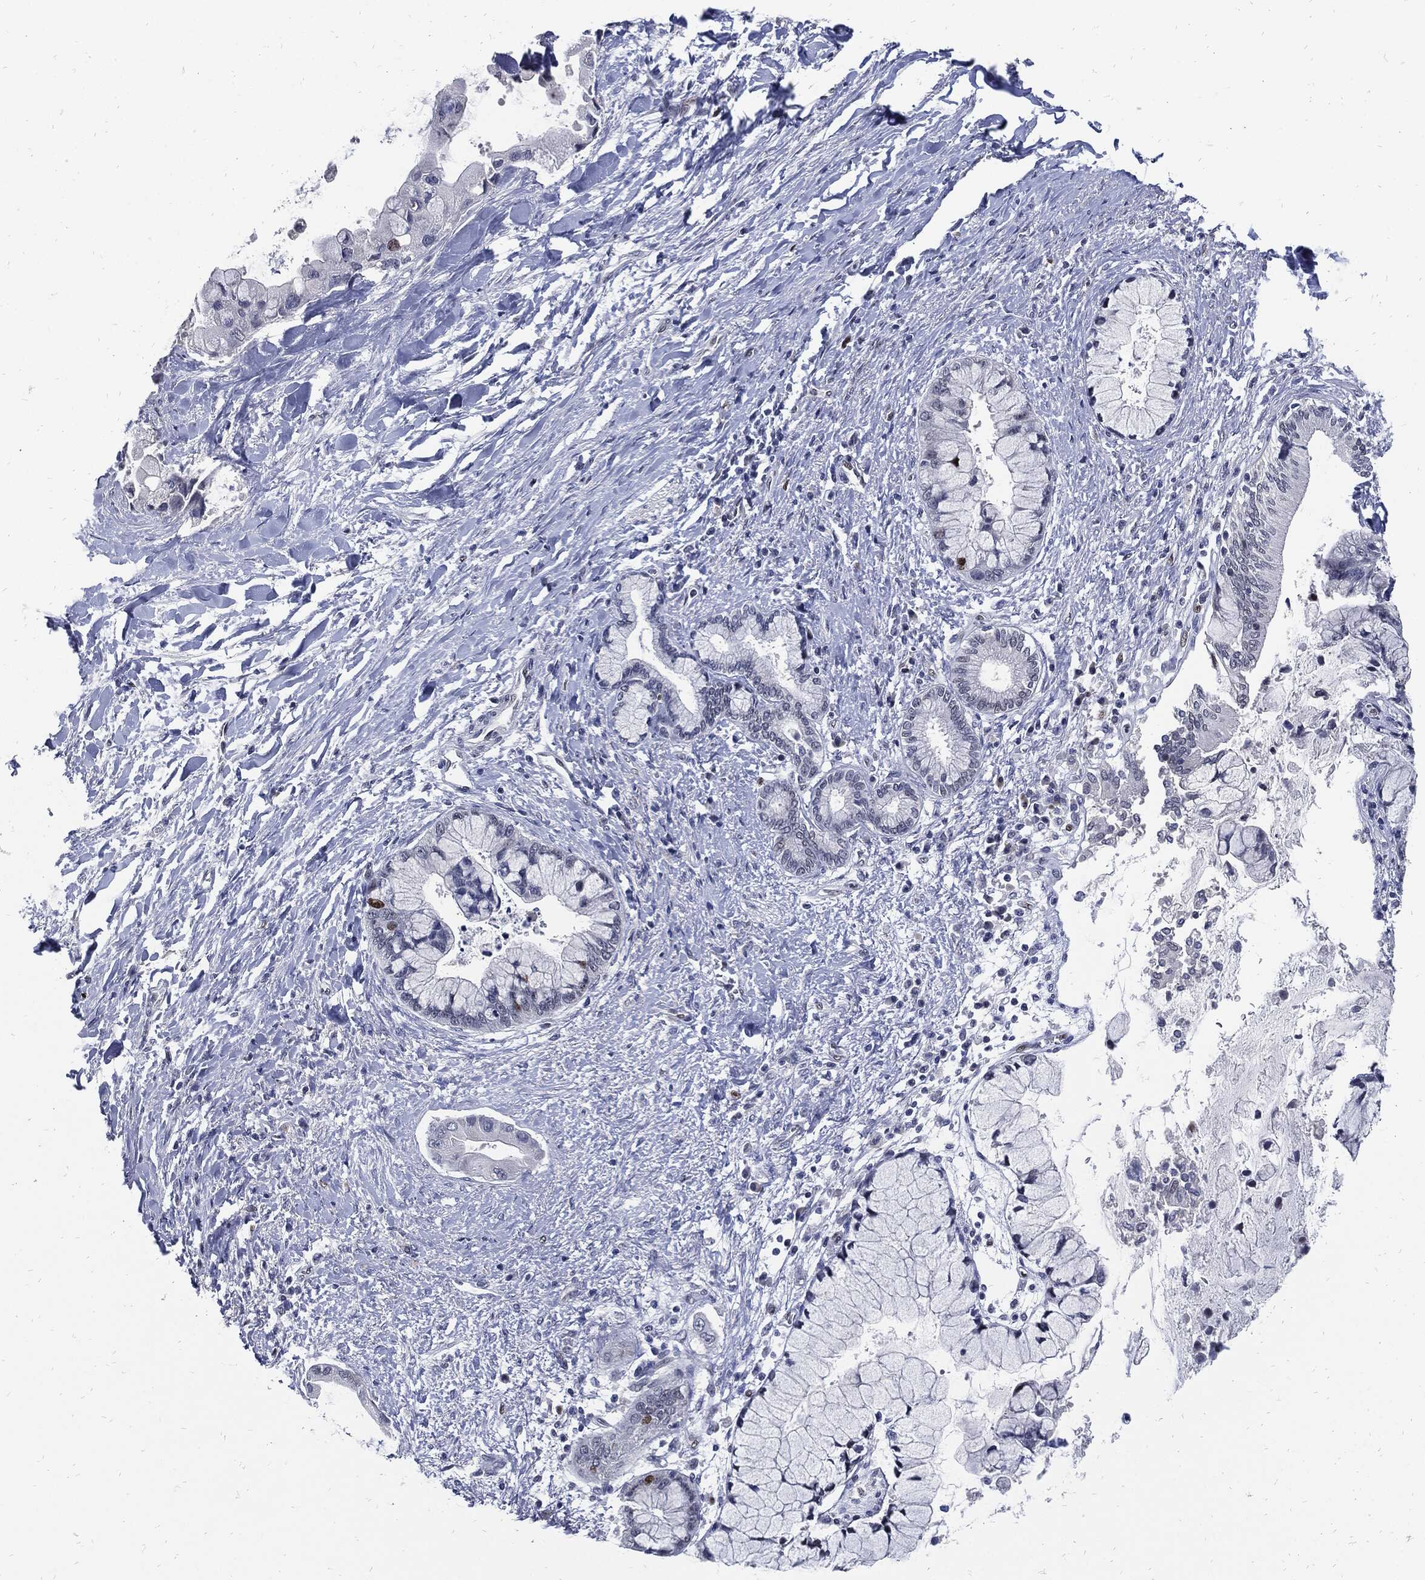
{"staining": {"intensity": "strong", "quantity": "<25%", "location": "nuclear"}, "tissue": "liver cancer", "cell_type": "Tumor cells", "image_type": "cancer", "snomed": [{"axis": "morphology", "description": "Normal tissue, NOS"}, {"axis": "morphology", "description": "Cholangiocarcinoma"}, {"axis": "topography", "description": "Liver"}, {"axis": "topography", "description": "Peripheral nerve tissue"}], "caption": "This histopathology image exhibits immunohistochemistry staining of cholangiocarcinoma (liver), with medium strong nuclear expression in about <25% of tumor cells.", "gene": "NBN", "patient": {"sex": "male", "age": 50}}